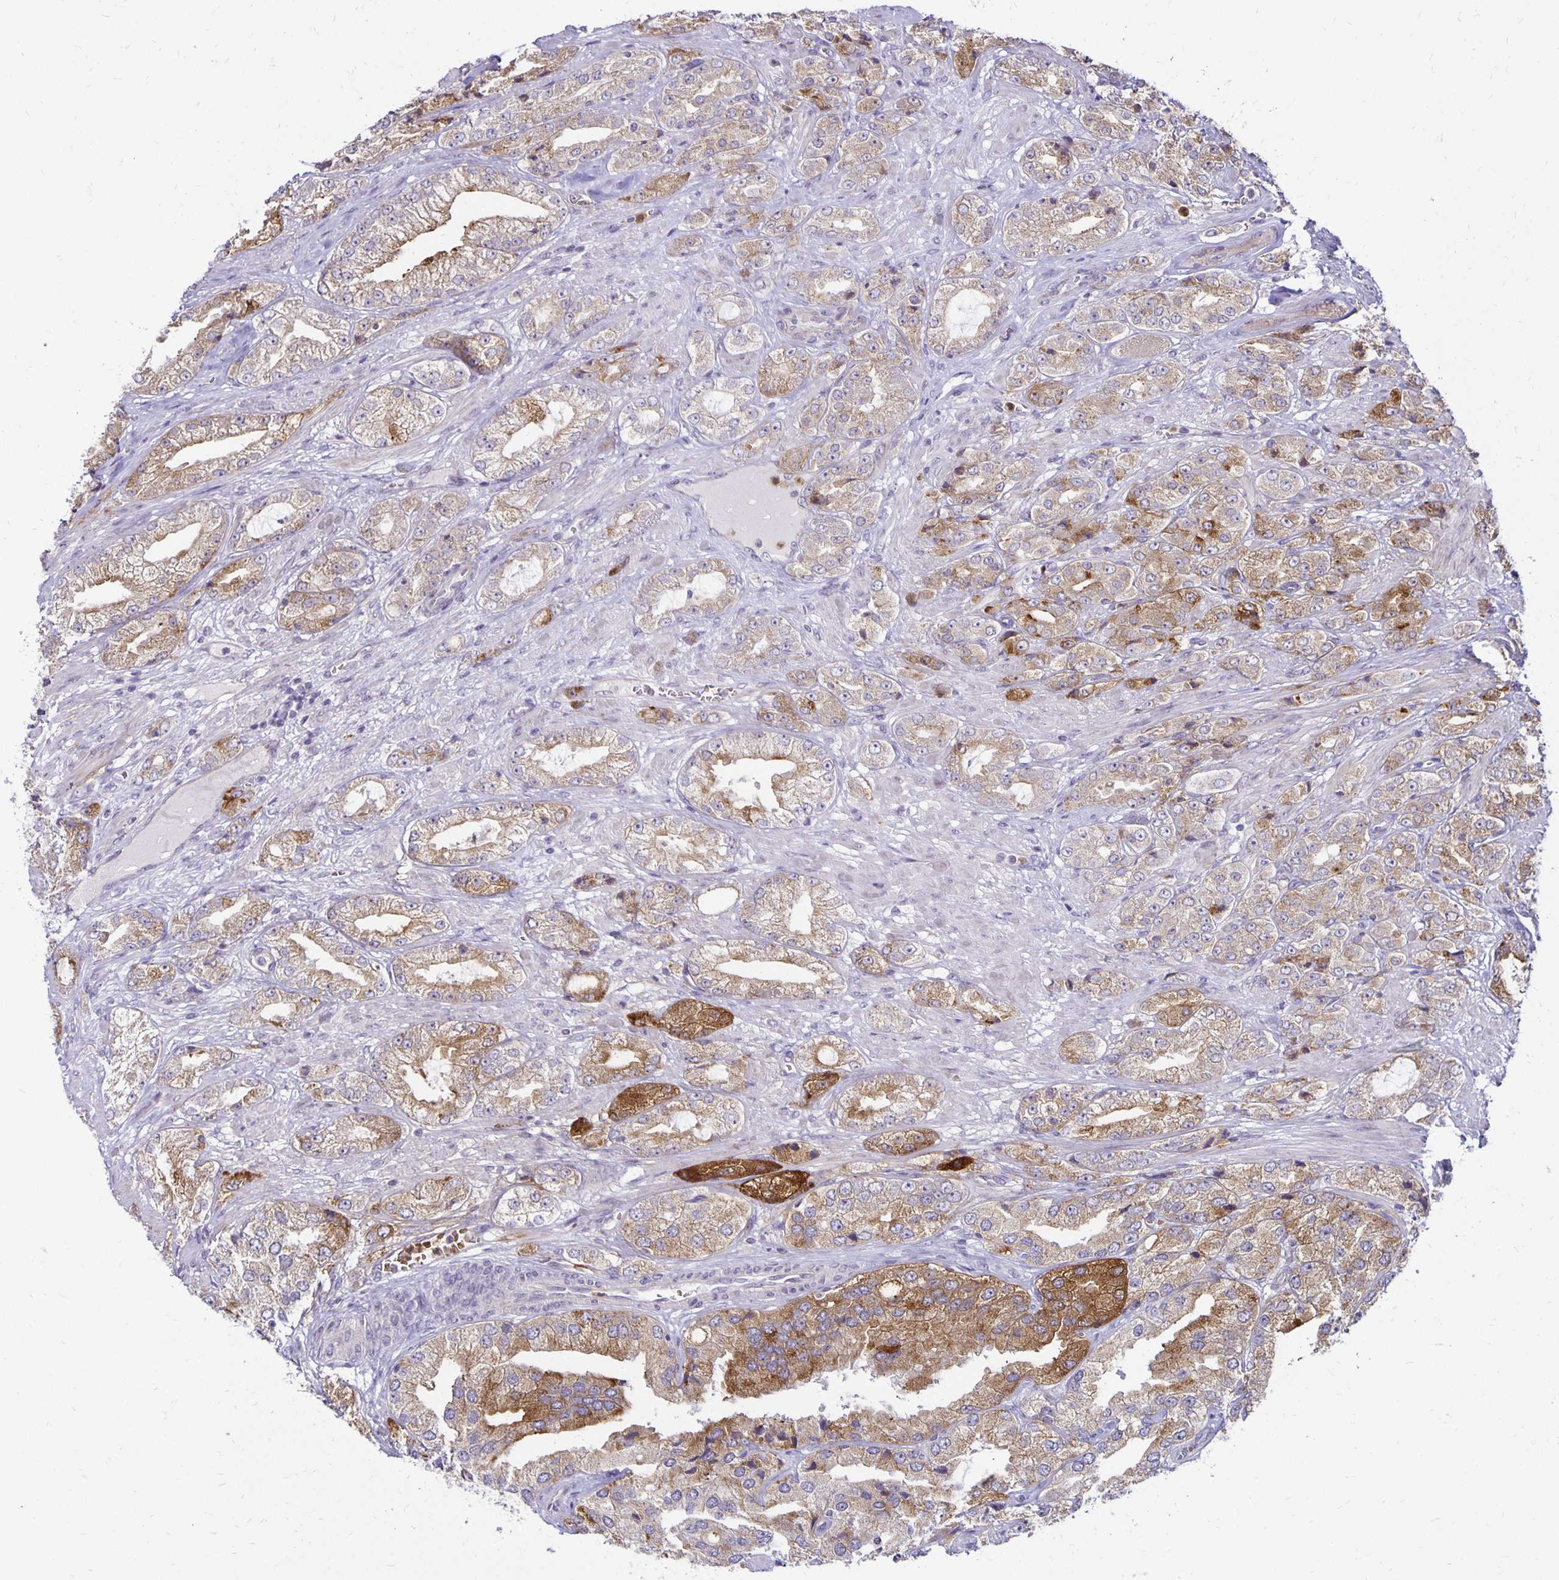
{"staining": {"intensity": "moderate", "quantity": "25%-75%", "location": "cytoplasmic/membranous"}, "tissue": "prostate cancer", "cell_type": "Tumor cells", "image_type": "cancer", "snomed": [{"axis": "morphology", "description": "Adenocarcinoma, High grade"}, {"axis": "topography", "description": "Prostate"}], "caption": "The micrograph shows a brown stain indicating the presence of a protein in the cytoplasmic/membranous of tumor cells in prostate cancer (adenocarcinoma (high-grade)). (DAB (3,3'-diaminobenzidine) IHC with brightfield microscopy, high magnification).", "gene": "FN3K", "patient": {"sex": "male", "age": 68}}